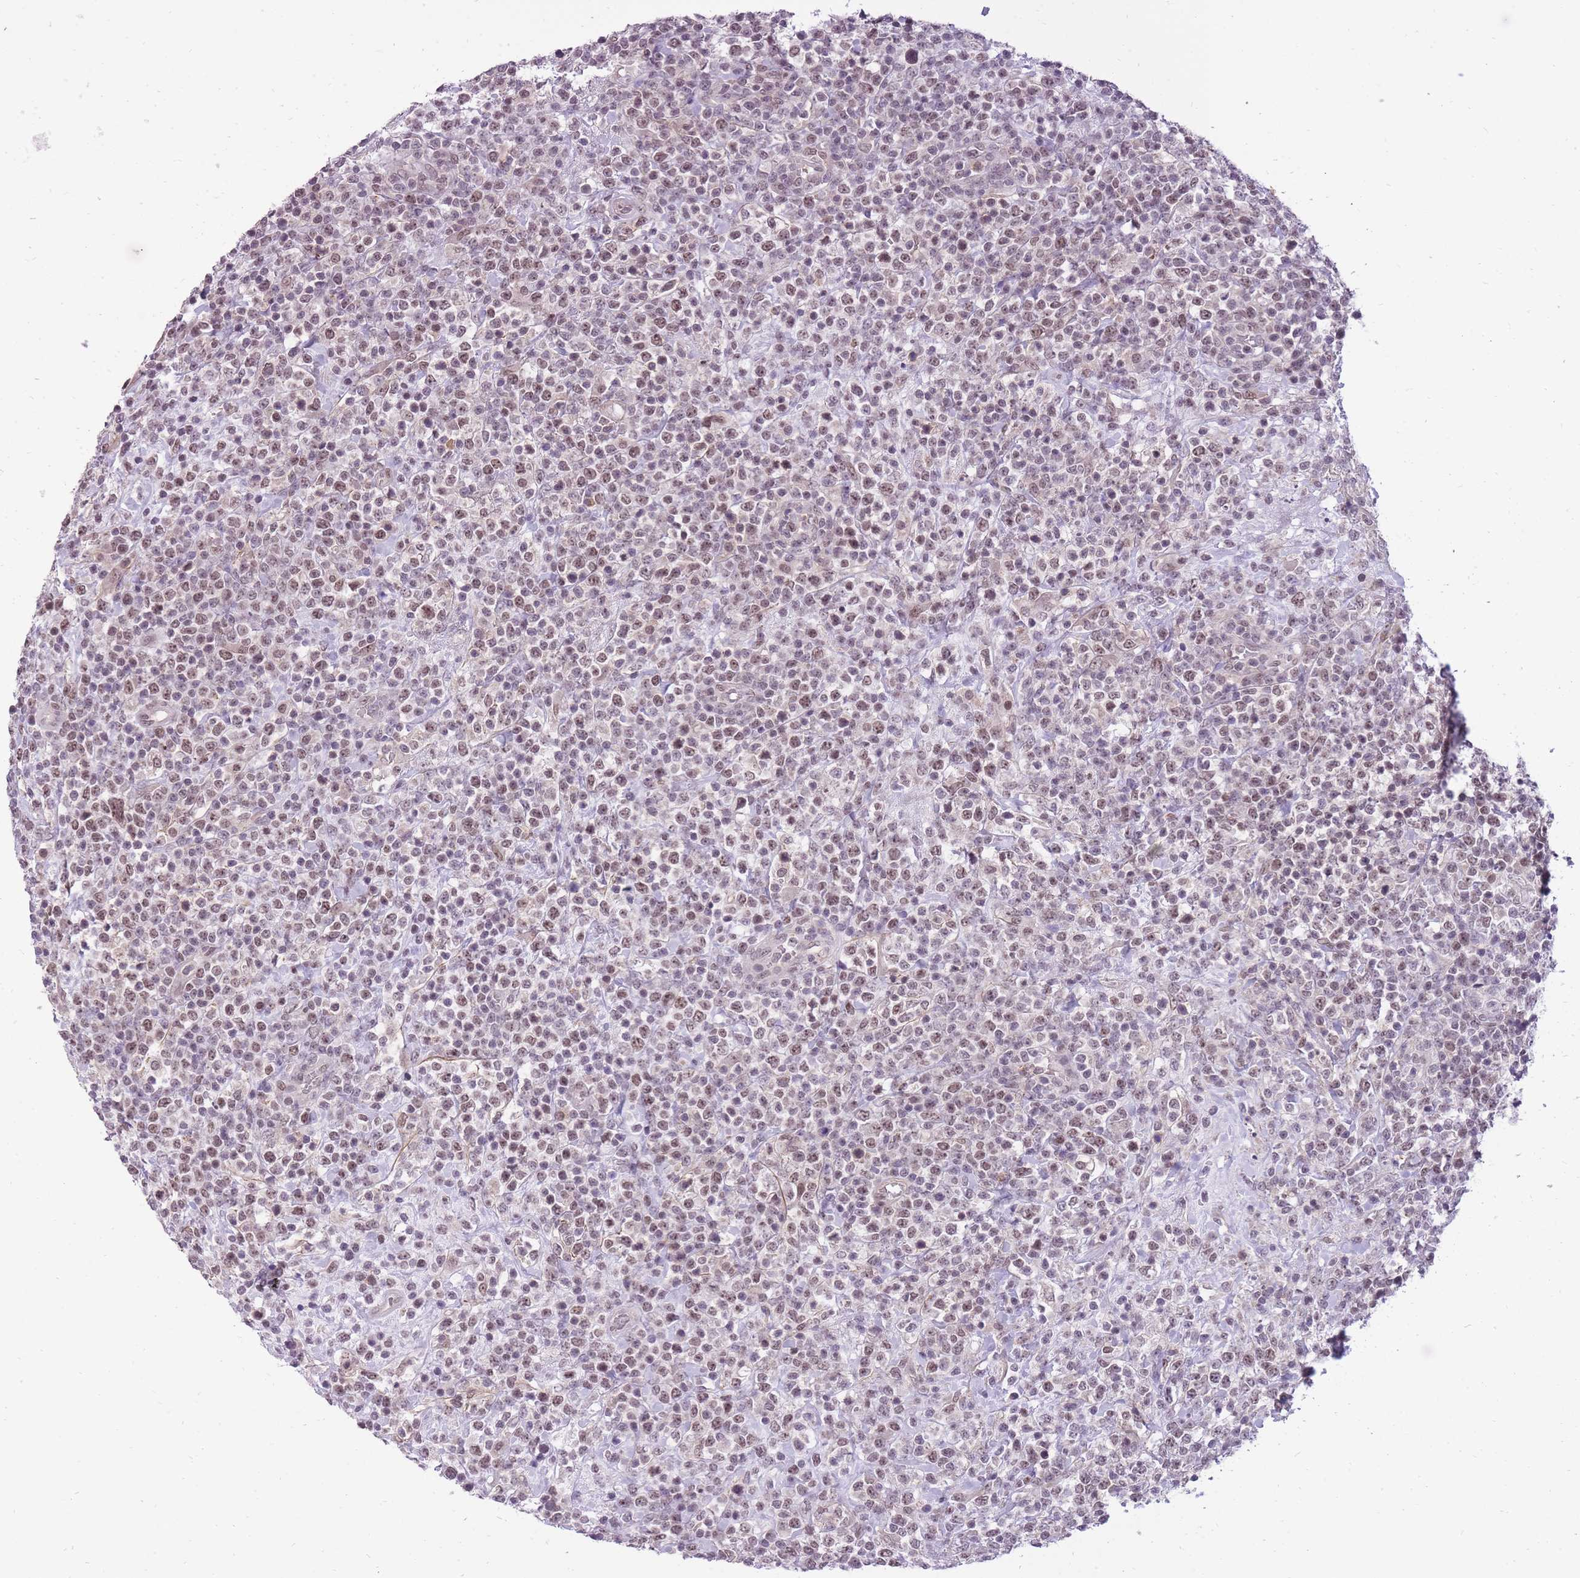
{"staining": {"intensity": "moderate", "quantity": "25%-75%", "location": "nuclear"}, "tissue": "lymphoma", "cell_type": "Tumor cells", "image_type": "cancer", "snomed": [{"axis": "morphology", "description": "Malignant lymphoma, non-Hodgkin's type, High grade"}, {"axis": "topography", "description": "Colon"}], "caption": "IHC (DAB) staining of malignant lymphoma, non-Hodgkin's type (high-grade) reveals moderate nuclear protein staining in about 25%-75% of tumor cells. The protein is shown in brown color, while the nuclei are stained blue.", "gene": "TIGD1", "patient": {"sex": "female", "age": 53}}